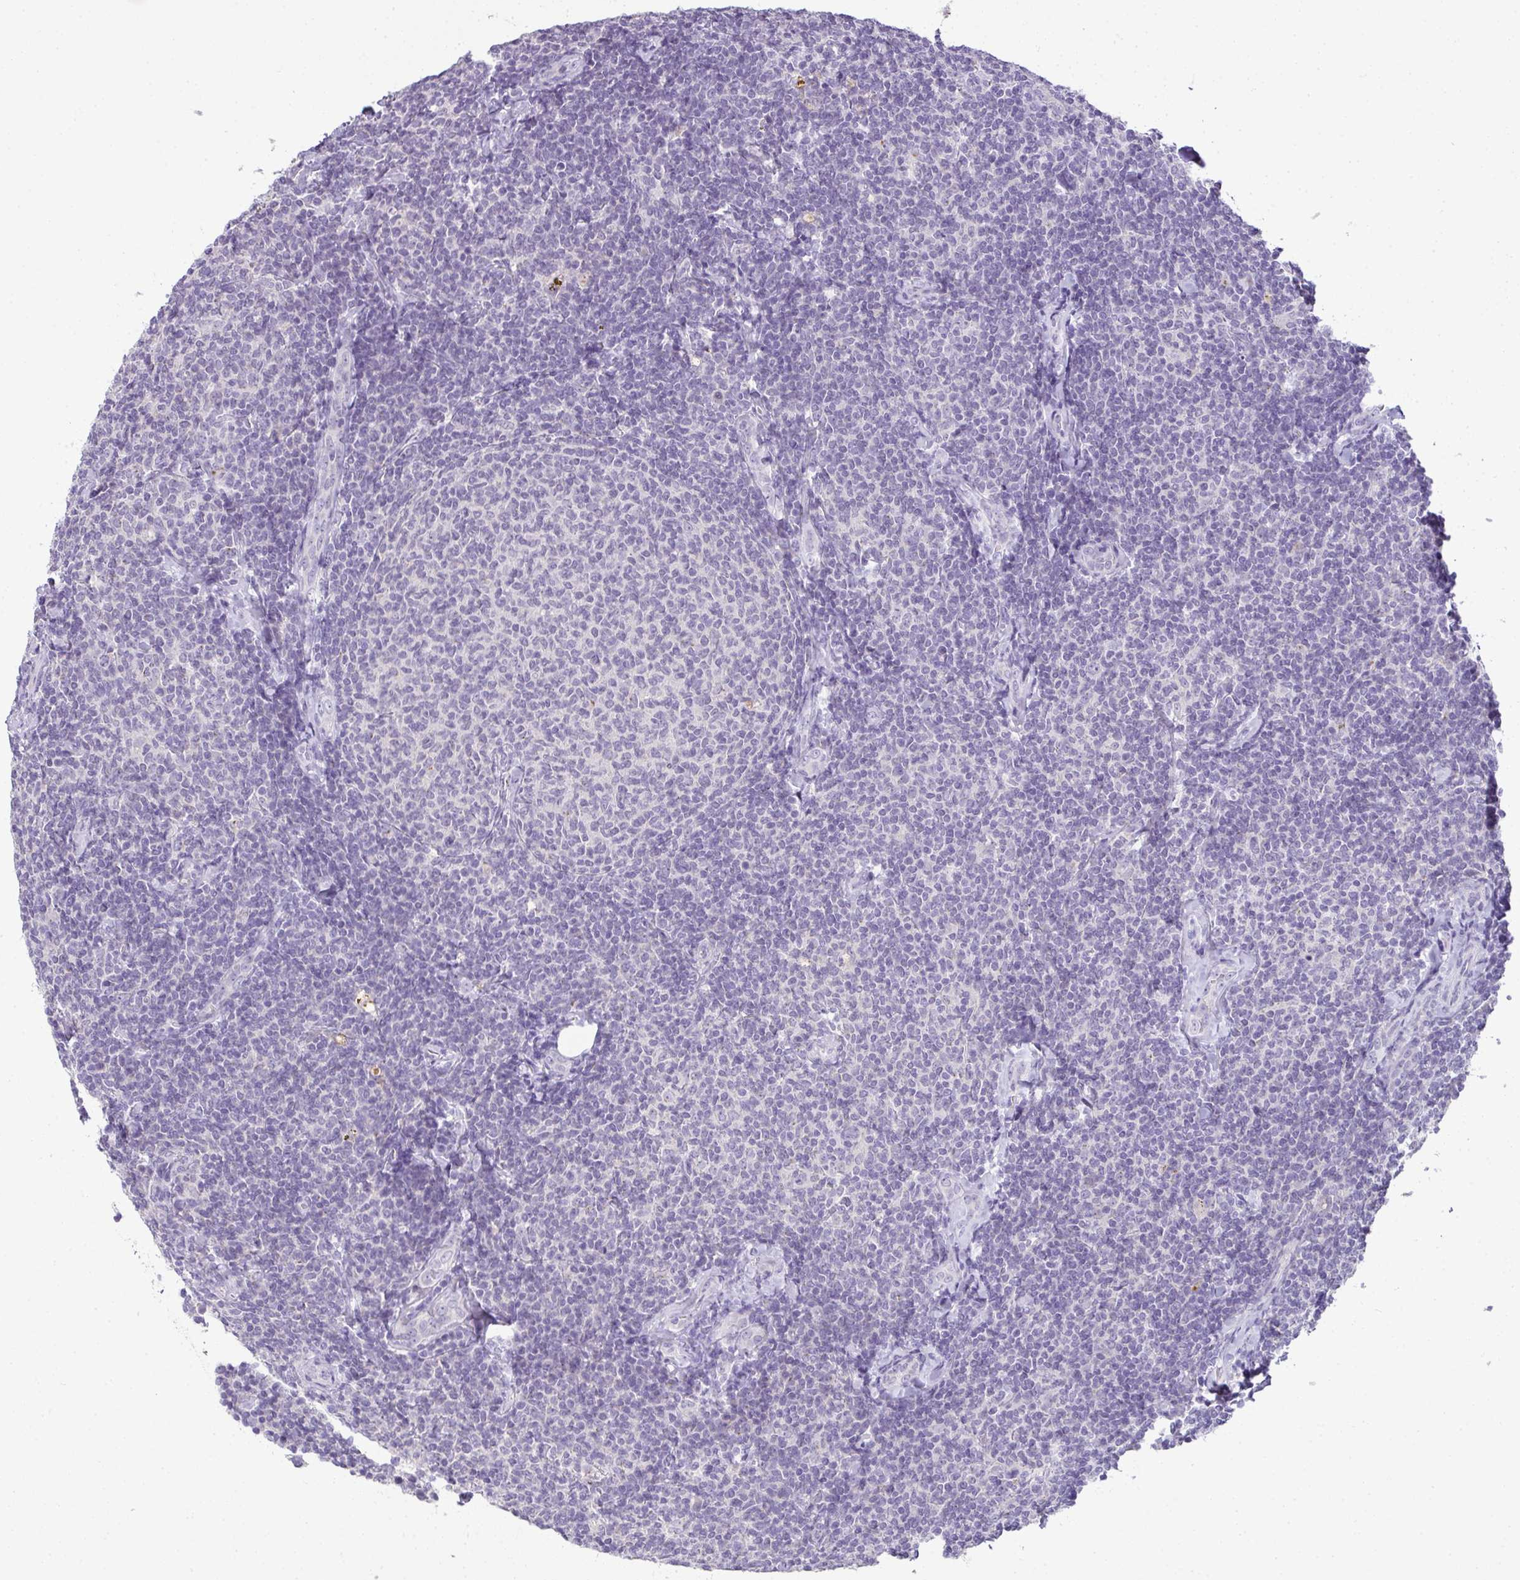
{"staining": {"intensity": "negative", "quantity": "none", "location": "none"}, "tissue": "lymphoma", "cell_type": "Tumor cells", "image_type": "cancer", "snomed": [{"axis": "morphology", "description": "Malignant lymphoma, non-Hodgkin's type, Low grade"}, {"axis": "topography", "description": "Lymph node"}], "caption": "The micrograph exhibits no significant staining in tumor cells of malignant lymphoma, non-Hodgkin's type (low-grade).", "gene": "CMPK1", "patient": {"sex": "female", "age": 56}}